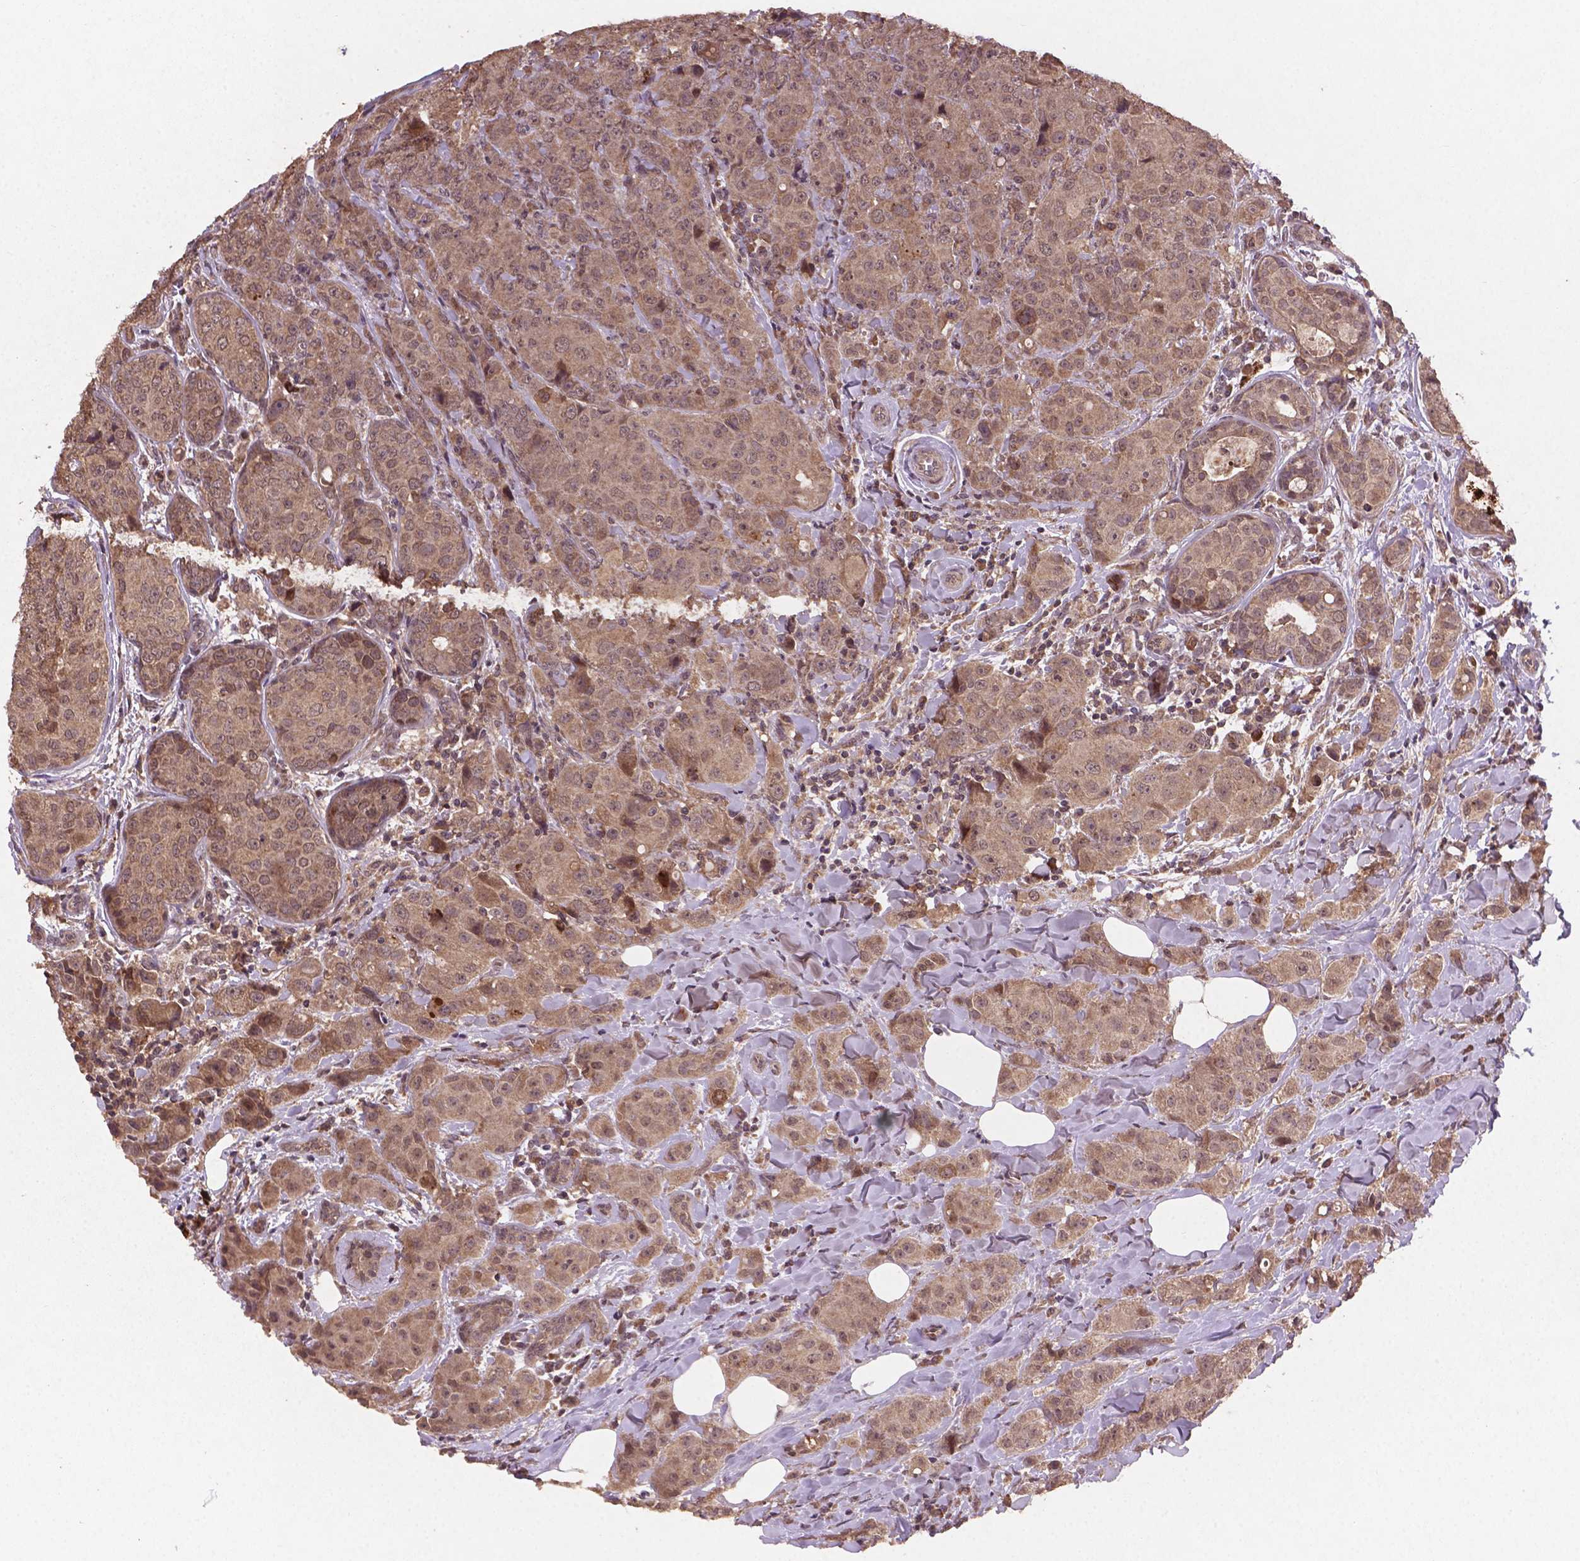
{"staining": {"intensity": "weak", "quantity": ">75%", "location": "cytoplasmic/membranous,nuclear"}, "tissue": "breast cancer", "cell_type": "Tumor cells", "image_type": "cancer", "snomed": [{"axis": "morphology", "description": "Duct carcinoma"}, {"axis": "topography", "description": "Breast"}], "caption": "Breast cancer stained with IHC exhibits weak cytoplasmic/membranous and nuclear expression in about >75% of tumor cells.", "gene": "NIPAL2", "patient": {"sex": "female", "age": 43}}